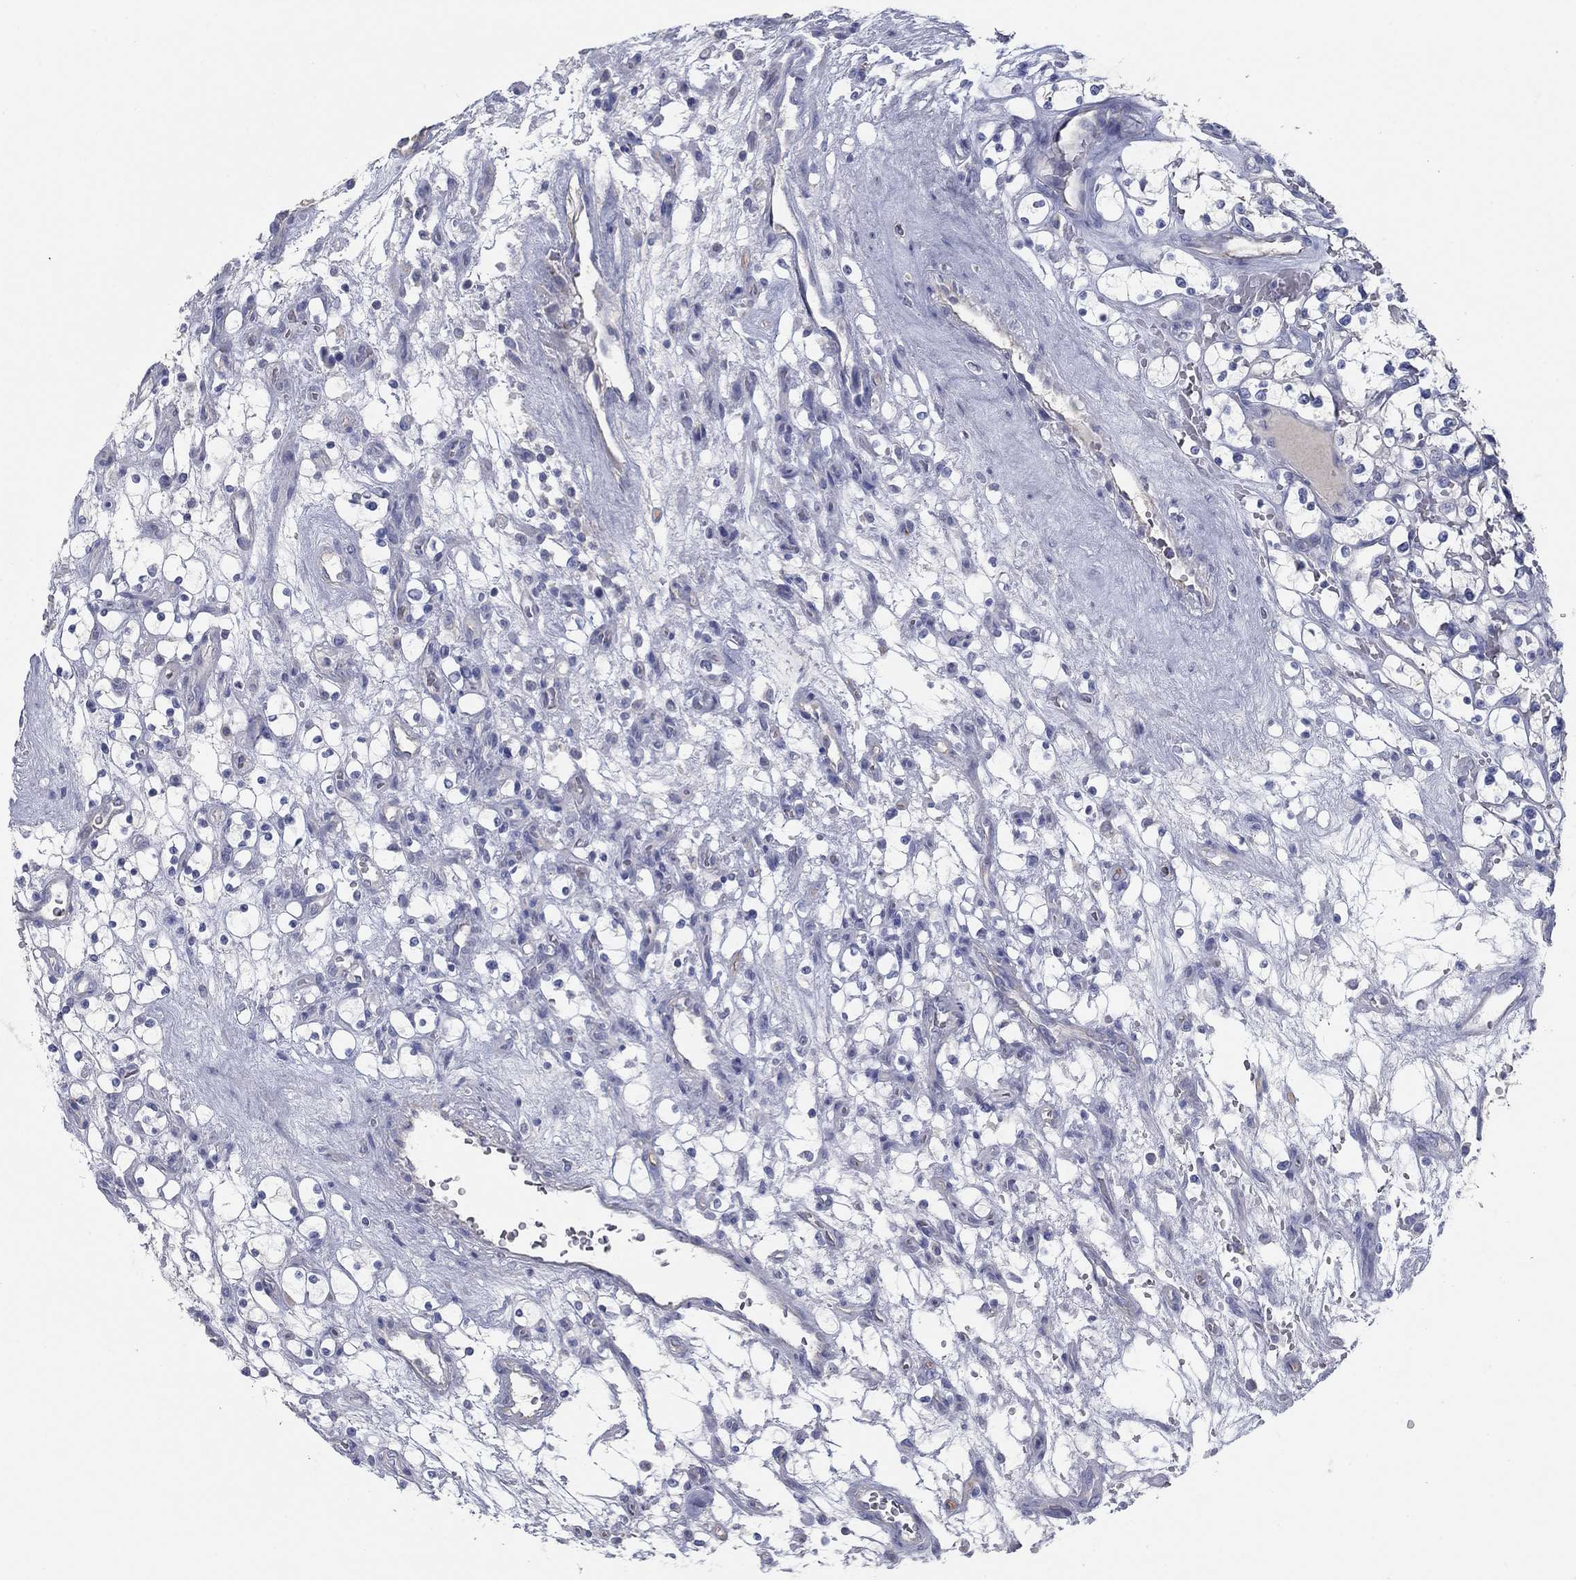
{"staining": {"intensity": "negative", "quantity": "none", "location": "none"}, "tissue": "renal cancer", "cell_type": "Tumor cells", "image_type": "cancer", "snomed": [{"axis": "morphology", "description": "Adenocarcinoma, NOS"}, {"axis": "topography", "description": "Kidney"}], "caption": "Immunohistochemistry histopathology image of neoplastic tissue: human renal adenocarcinoma stained with DAB exhibits no significant protein staining in tumor cells. (DAB (3,3'-diaminobenzidine) immunohistochemistry (IHC) visualized using brightfield microscopy, high magnification).", "gene": "APOC3", "patient": {"sex": "female", "age": 69}}